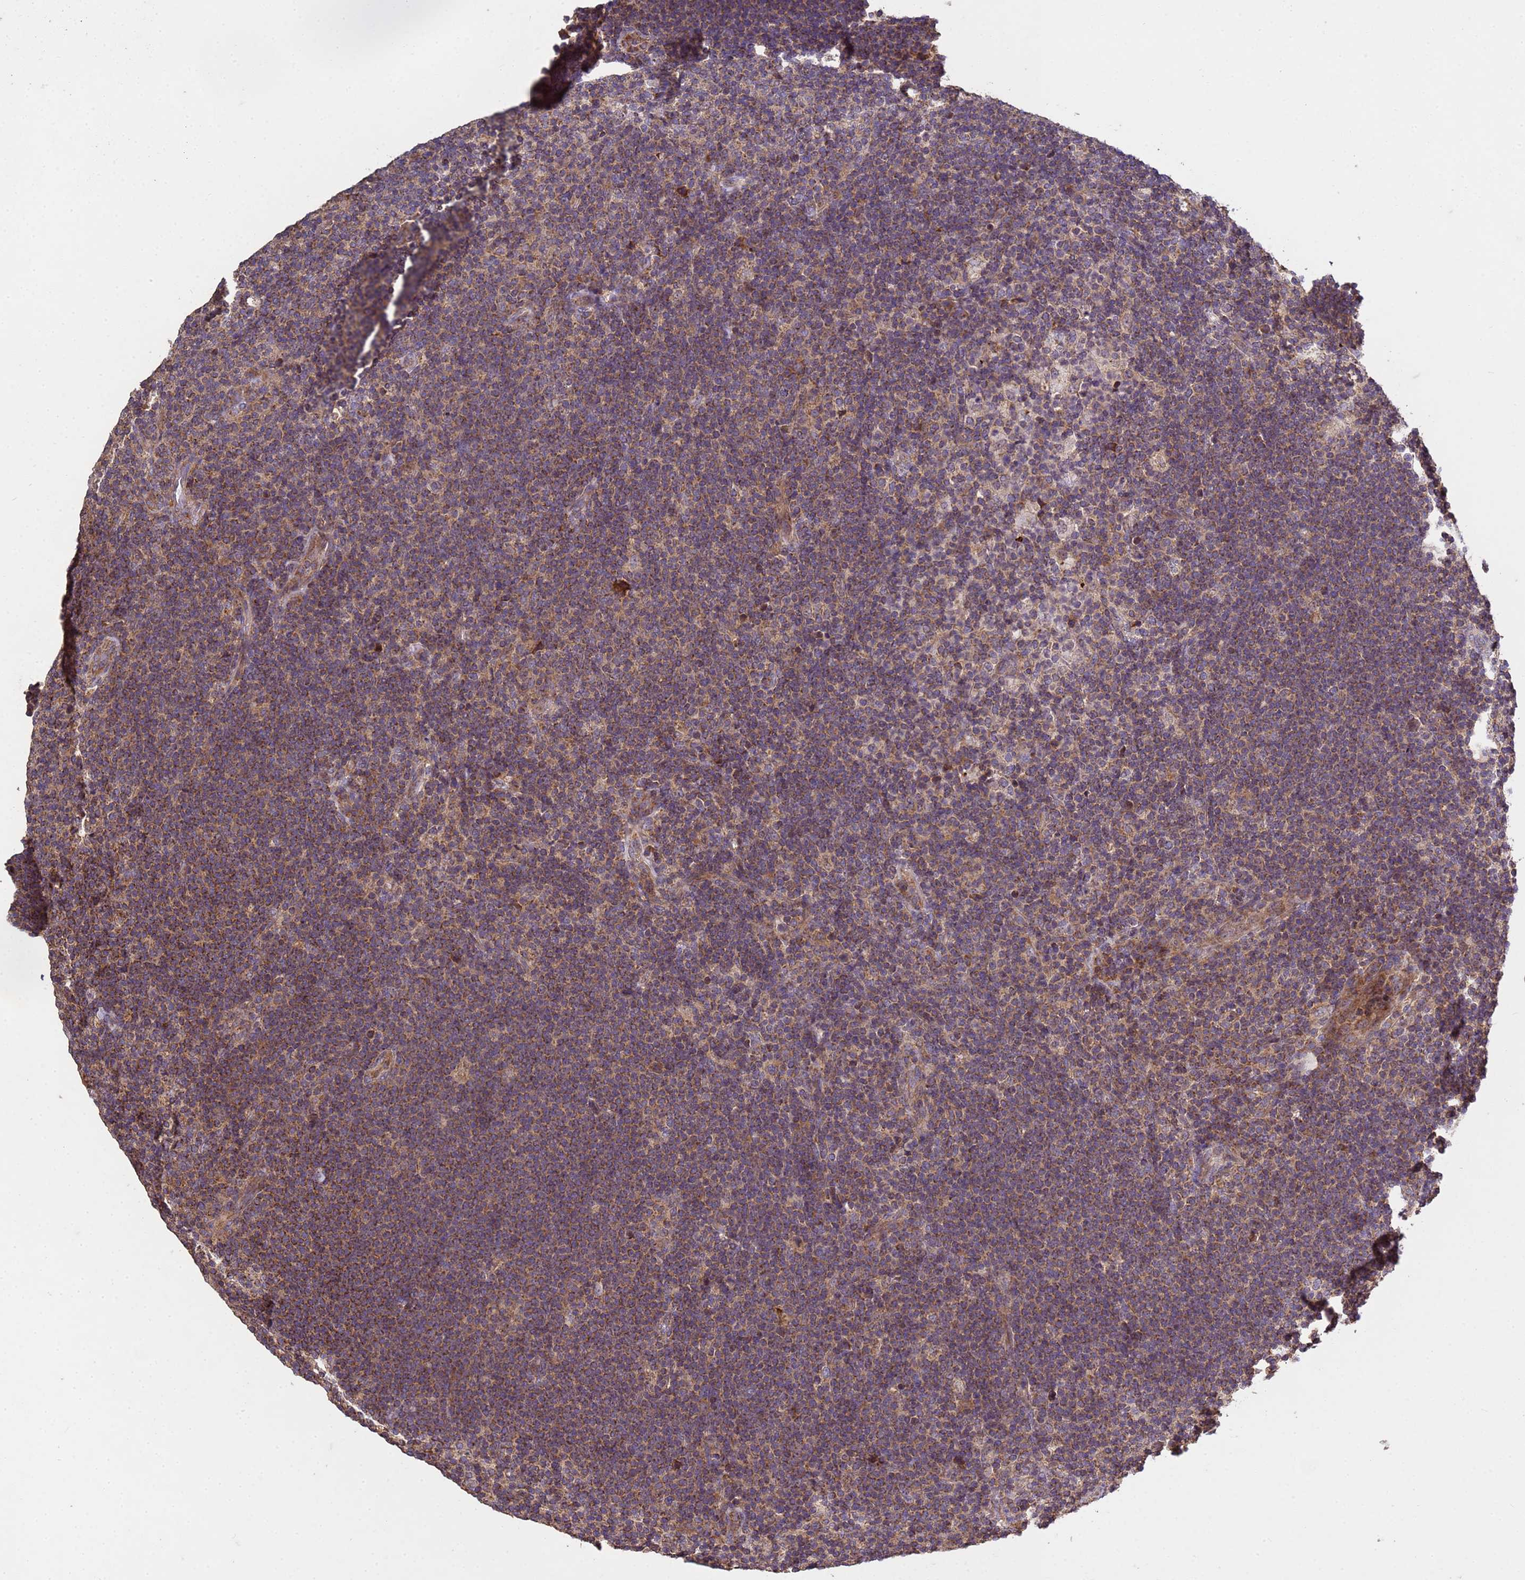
{"staining": {"intensity": "weak", "quantity": ">75%", "location": "cytoplasmic/membranous"}, "tissue": "lymphoma", "cell_type": "Tumor cells", "image_type": "cancer", "snomed": [{"axis": "morphology", "description": "Hodgkin's disease, NOS"}, {"axis": "topography", "description": "Lymph node"}], "caption": "Immunohistochemistry (DAB) staining of human lymphoma exhibits weak cytoplasmic/membranous protein staining in about >75% of tumor cells.", "gene": "P2RX7", "patient": {"sex": "female", "age": 57}}